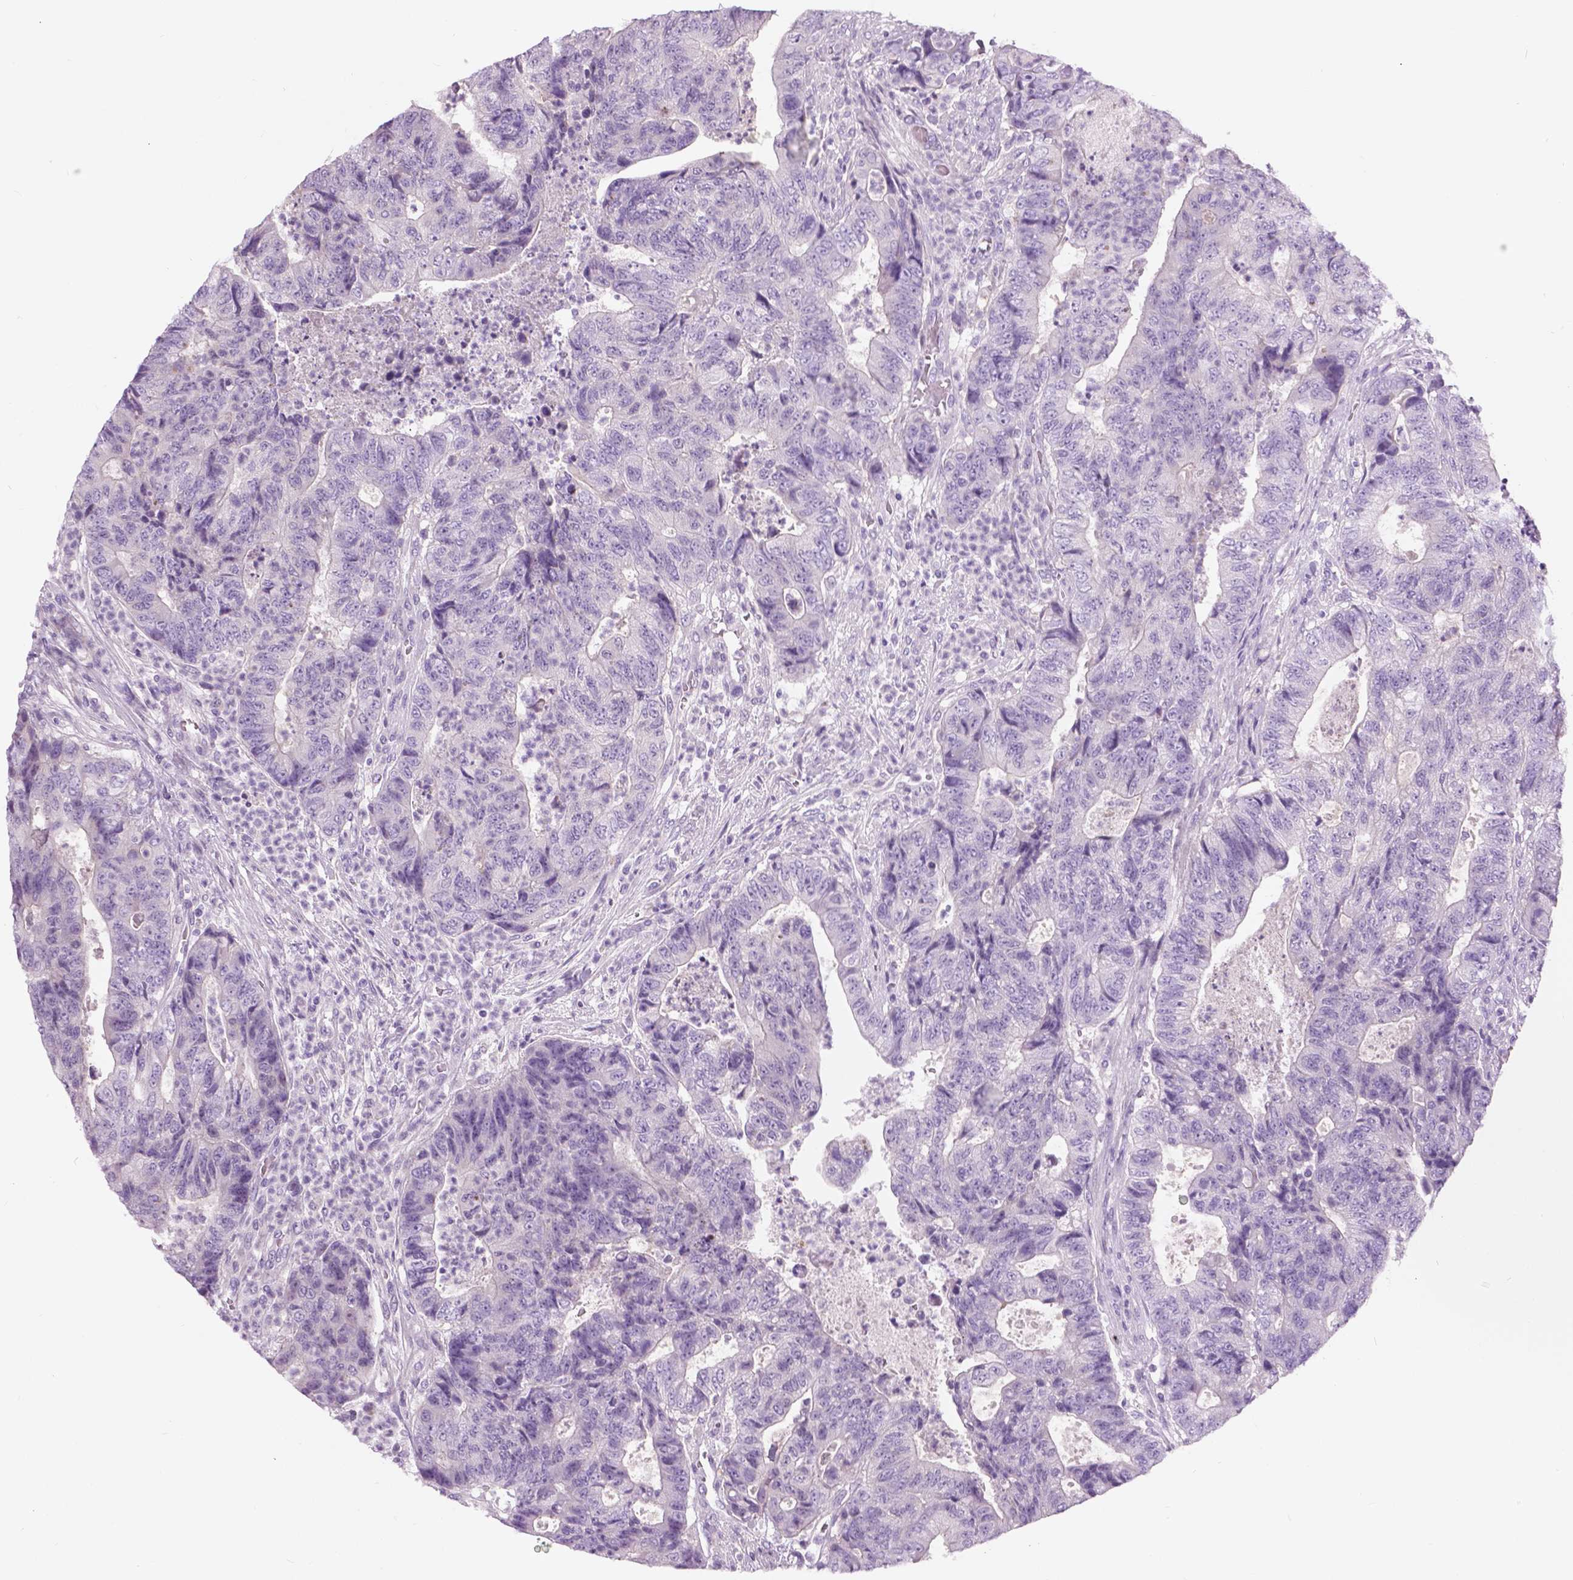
{"staining": {"intensity": "negative", "quantity": "none", "location": "none"}, "tissue": "colorectal cancer", "cell_type": "Tumor cells", "image_type": "cancer", "snomed": [{"axis": "morphology", "description": "Adenocarcinoma, NOS"}, {"axis": "topography", "description": "Colon"}], "caption": "An immunohistochemistry (IHC) photomicrograph of adenocarcinoma (colorectal) is shown. There is no staining in tumor cells of adenocarcinoma (colorectal). (DAB IHC, high magnification).", "gene": "TP53TG5", "patient": {"sex": "female", "age": 48}}